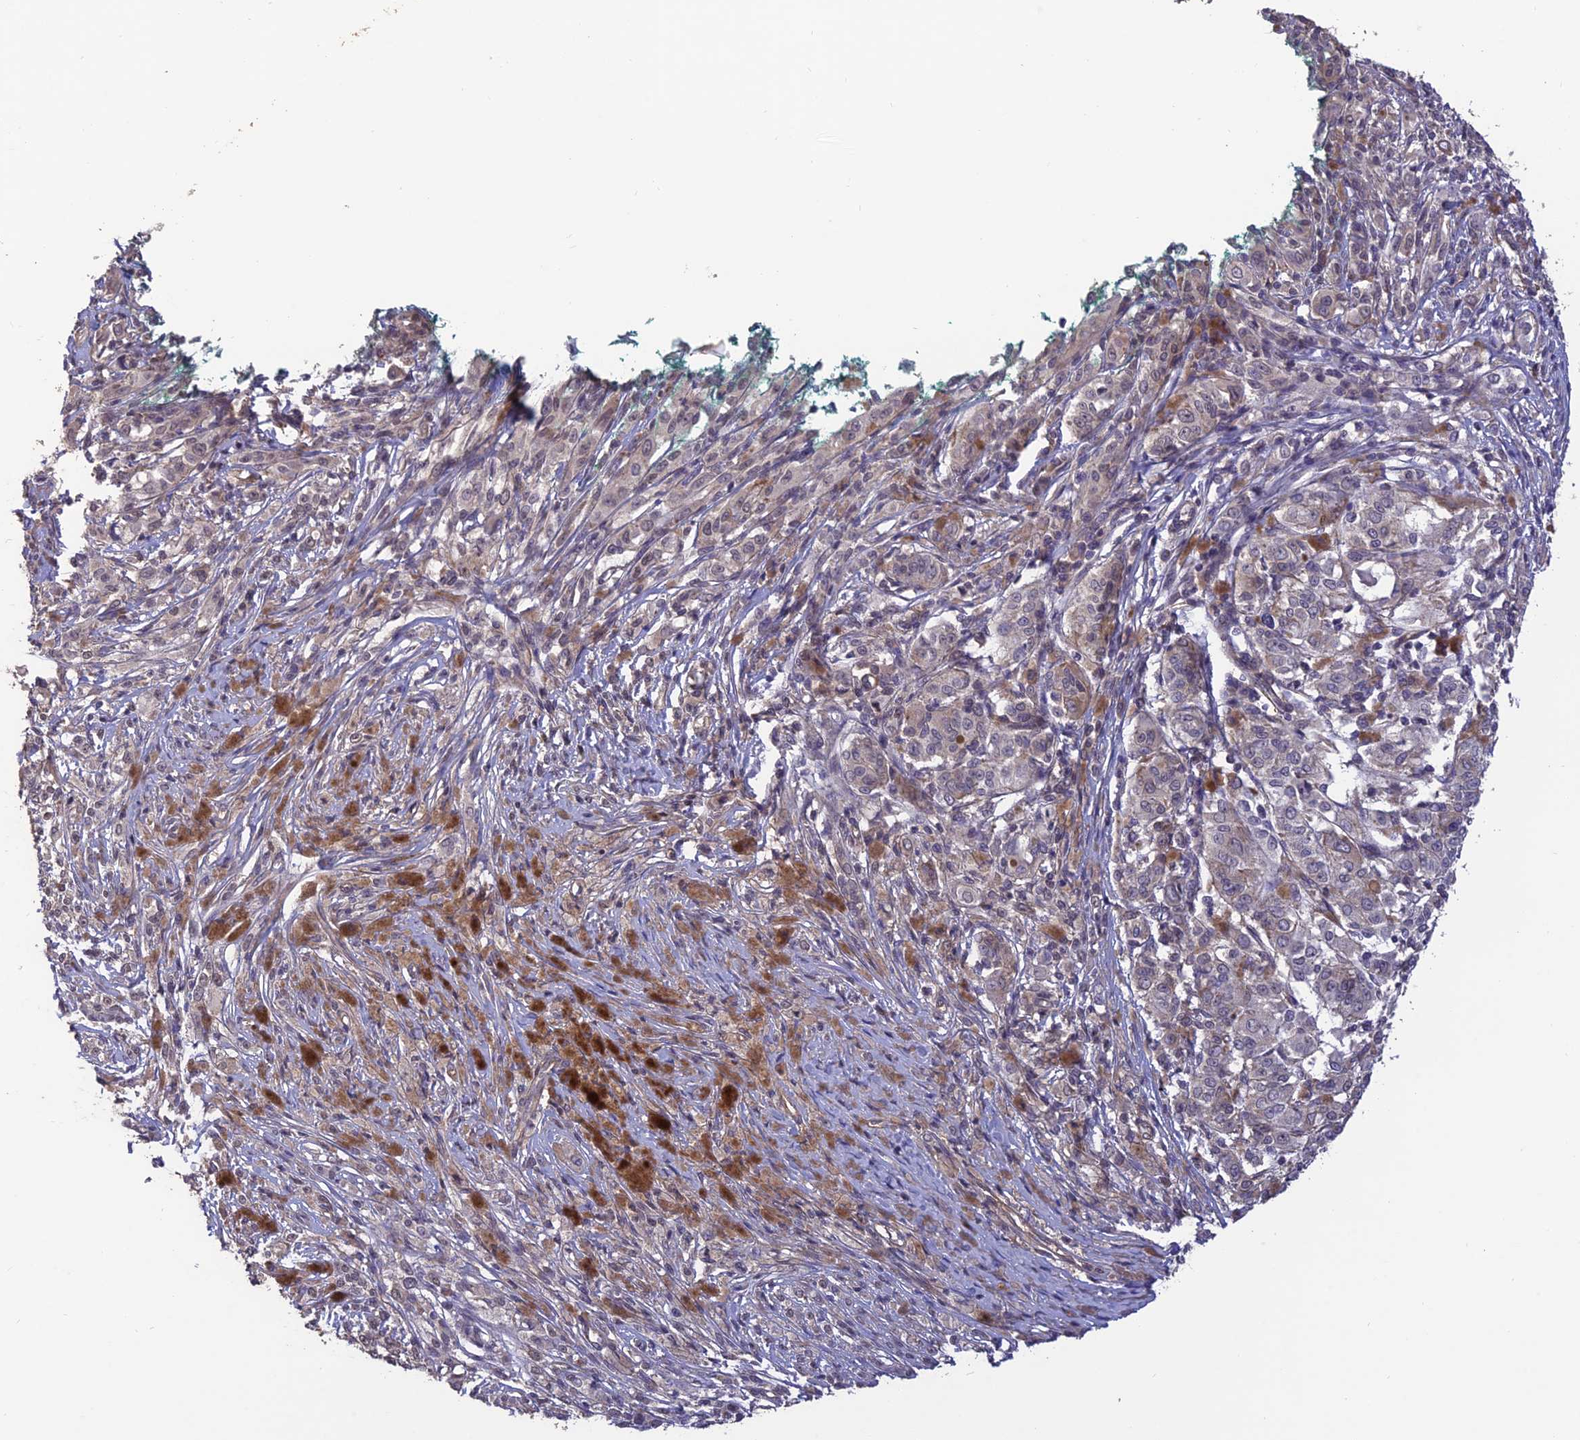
{"staining": {"intensity": "negative", "quantity": "none", "location": "none"}, "tissue": "melanoma", "cell_type": "Tumor cells", "image_type": "cancer", "snomed": [{"axis": "morphology", "description": "Malignant melanoma, NOS"}, {"axis": "topography", "description": "Skin"}], "caption": "Malignant melanoma stained for a protein using immunohistochemistry (IHC) exhibits no staining tumor cells.", "gene": "PAGR1", "patient": {"sex": "female", "age": 52}}